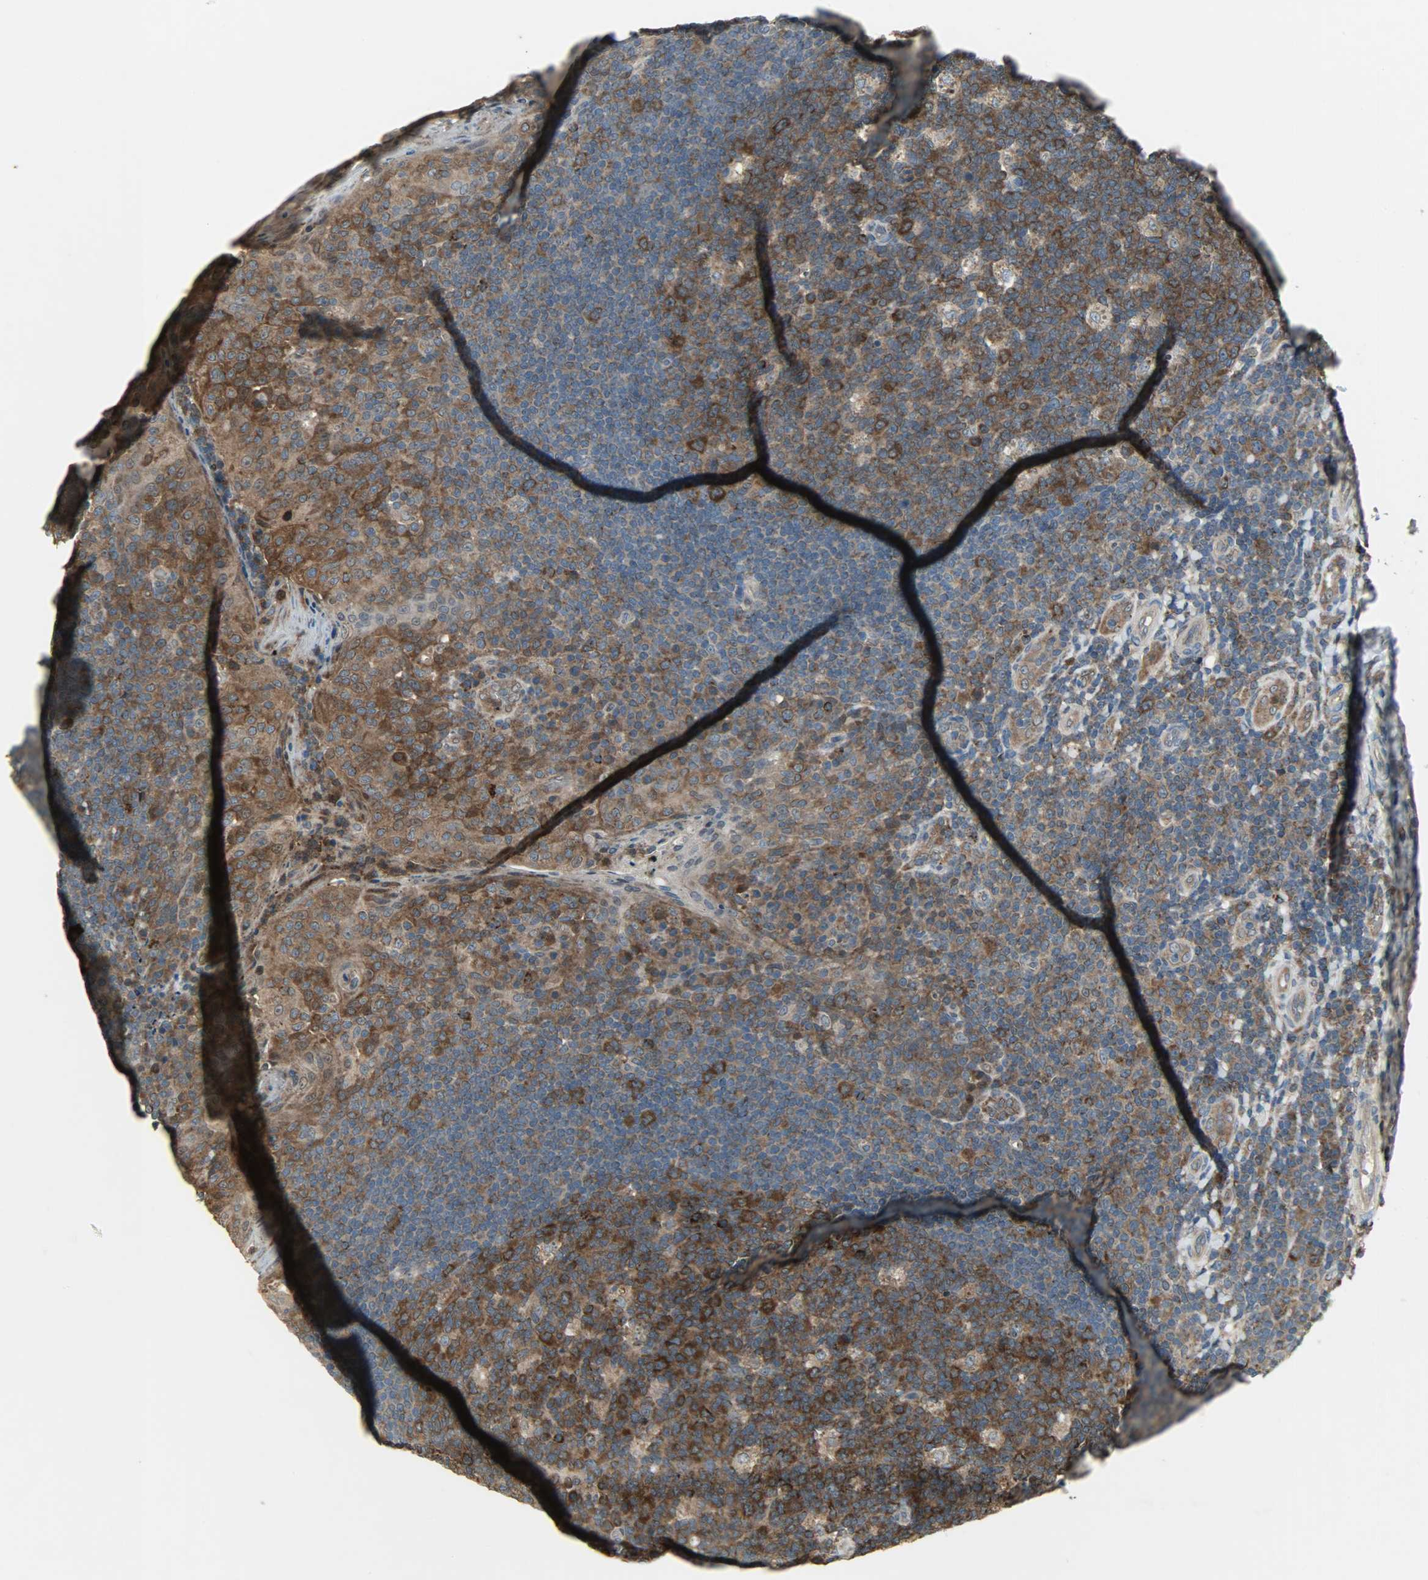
{"staining": {"intensity": "moderate", "quantity": ">75%", "location": "cytoplasmic/membranous"}, "tissue": "tonsil", "cell_type": "Germinal center cells", "image_type": "normal", "snomed": [{"axis": "morphology", "description": "Normal tissue, NOS"}, {"axis": "topography", "description": "Tonsil"}], "caption": "This is a photomicrograph of immunohistochemistry staining of normal tonsil, which shows moderate expression in the cytoplasmic/membranous of germinal center cells.", "gene": "AMT", "patient": {"sex": "male", "age": 17}}